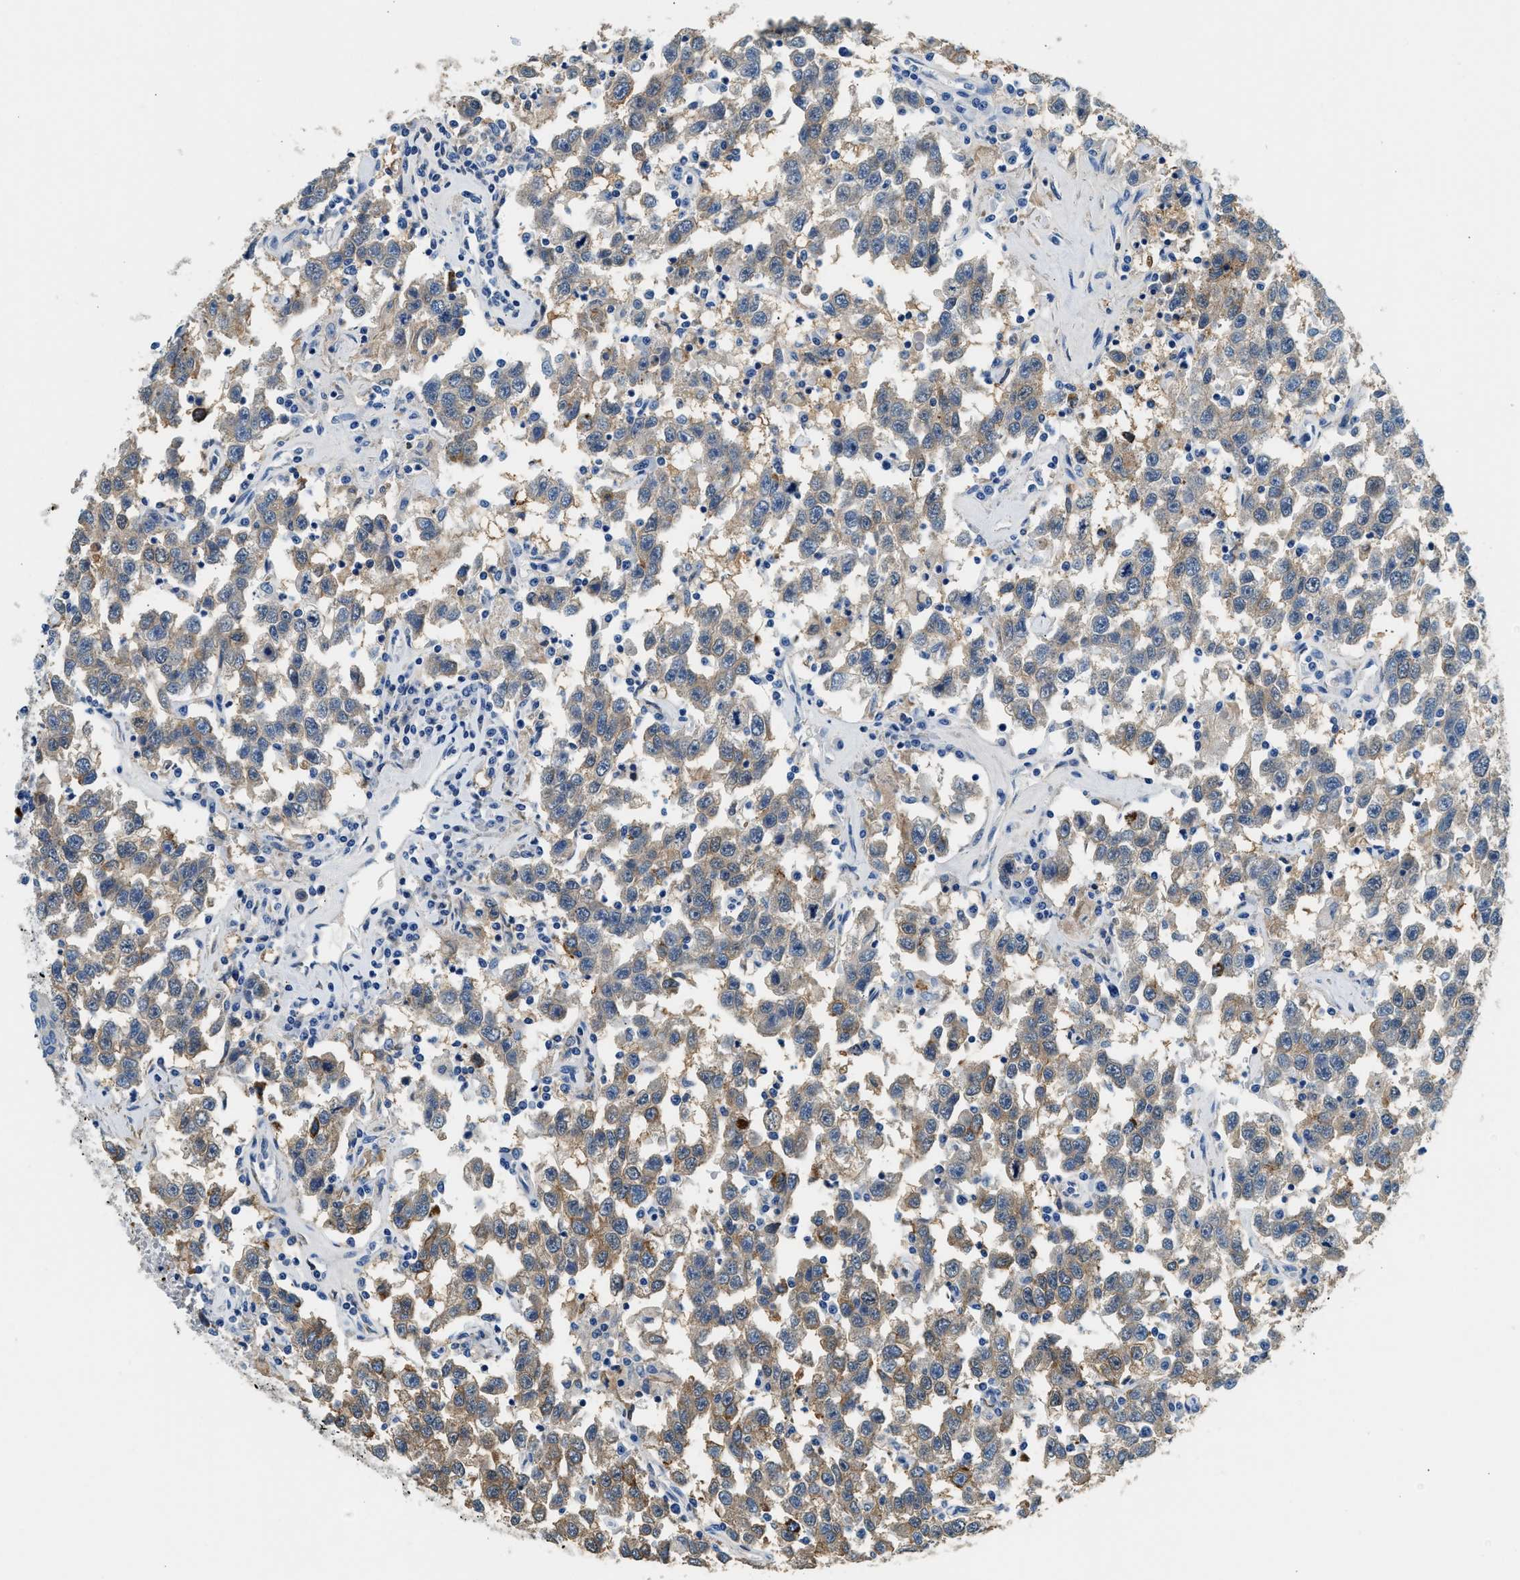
{"staining": {"intensity": "moderate", "quantity": "25%-75%", "location": "cytoplasmic/membranous"}, "tissue": "testis cancer", "cell_type": "Tumor cells", "image_type": "cancer", "snomed": [{"axis": "morphology", "description": "Seminoma, NOS"}, {"axis": "topography", "description": "Testis"}], "caption": "Human seminoma (testis) stained with a protein marker exhibits moderate staining in tumor cells.", "gene": "ANXA3", "patient": {"sex": "male", "age": 41}}